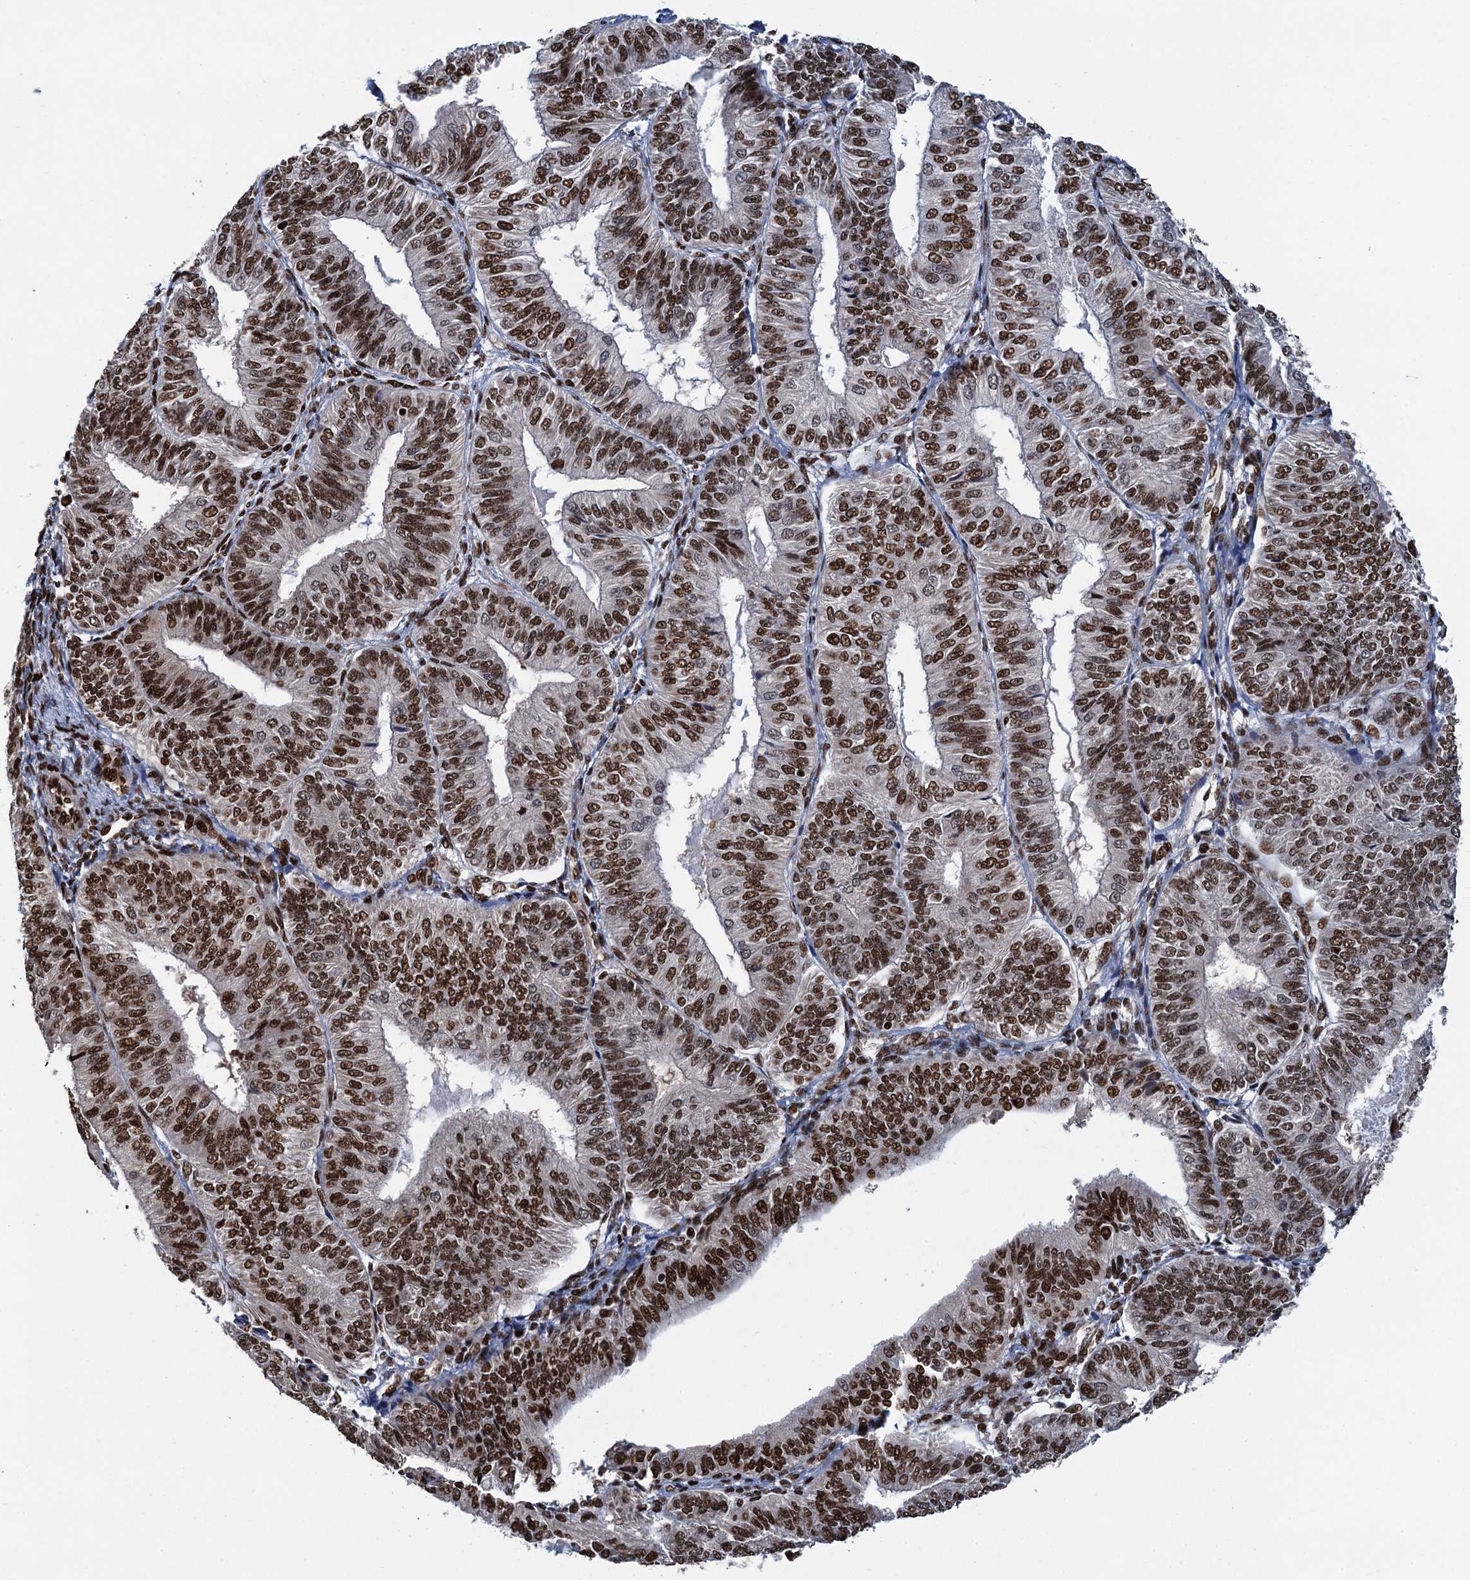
{"staining": {"intensity": "strong", "quantity": ">75%", "location": "nuclear"}, "tissue": "endometrial cancer", "cell_type": "Tumor cells", "image_type": "cancer", "snomed": [{"axis": "morphology", "description": "Adenocarcinoma, NOS"}, {"axis": "topography", "description": "Endometrium"}], "caption": "Protein staining shows strong nuclear expression in about >75% of tumor cells in adenocarcinoma (endometrial).", "gene": "PPP4R1", "patient": {"sex": "female", "age": 58}}